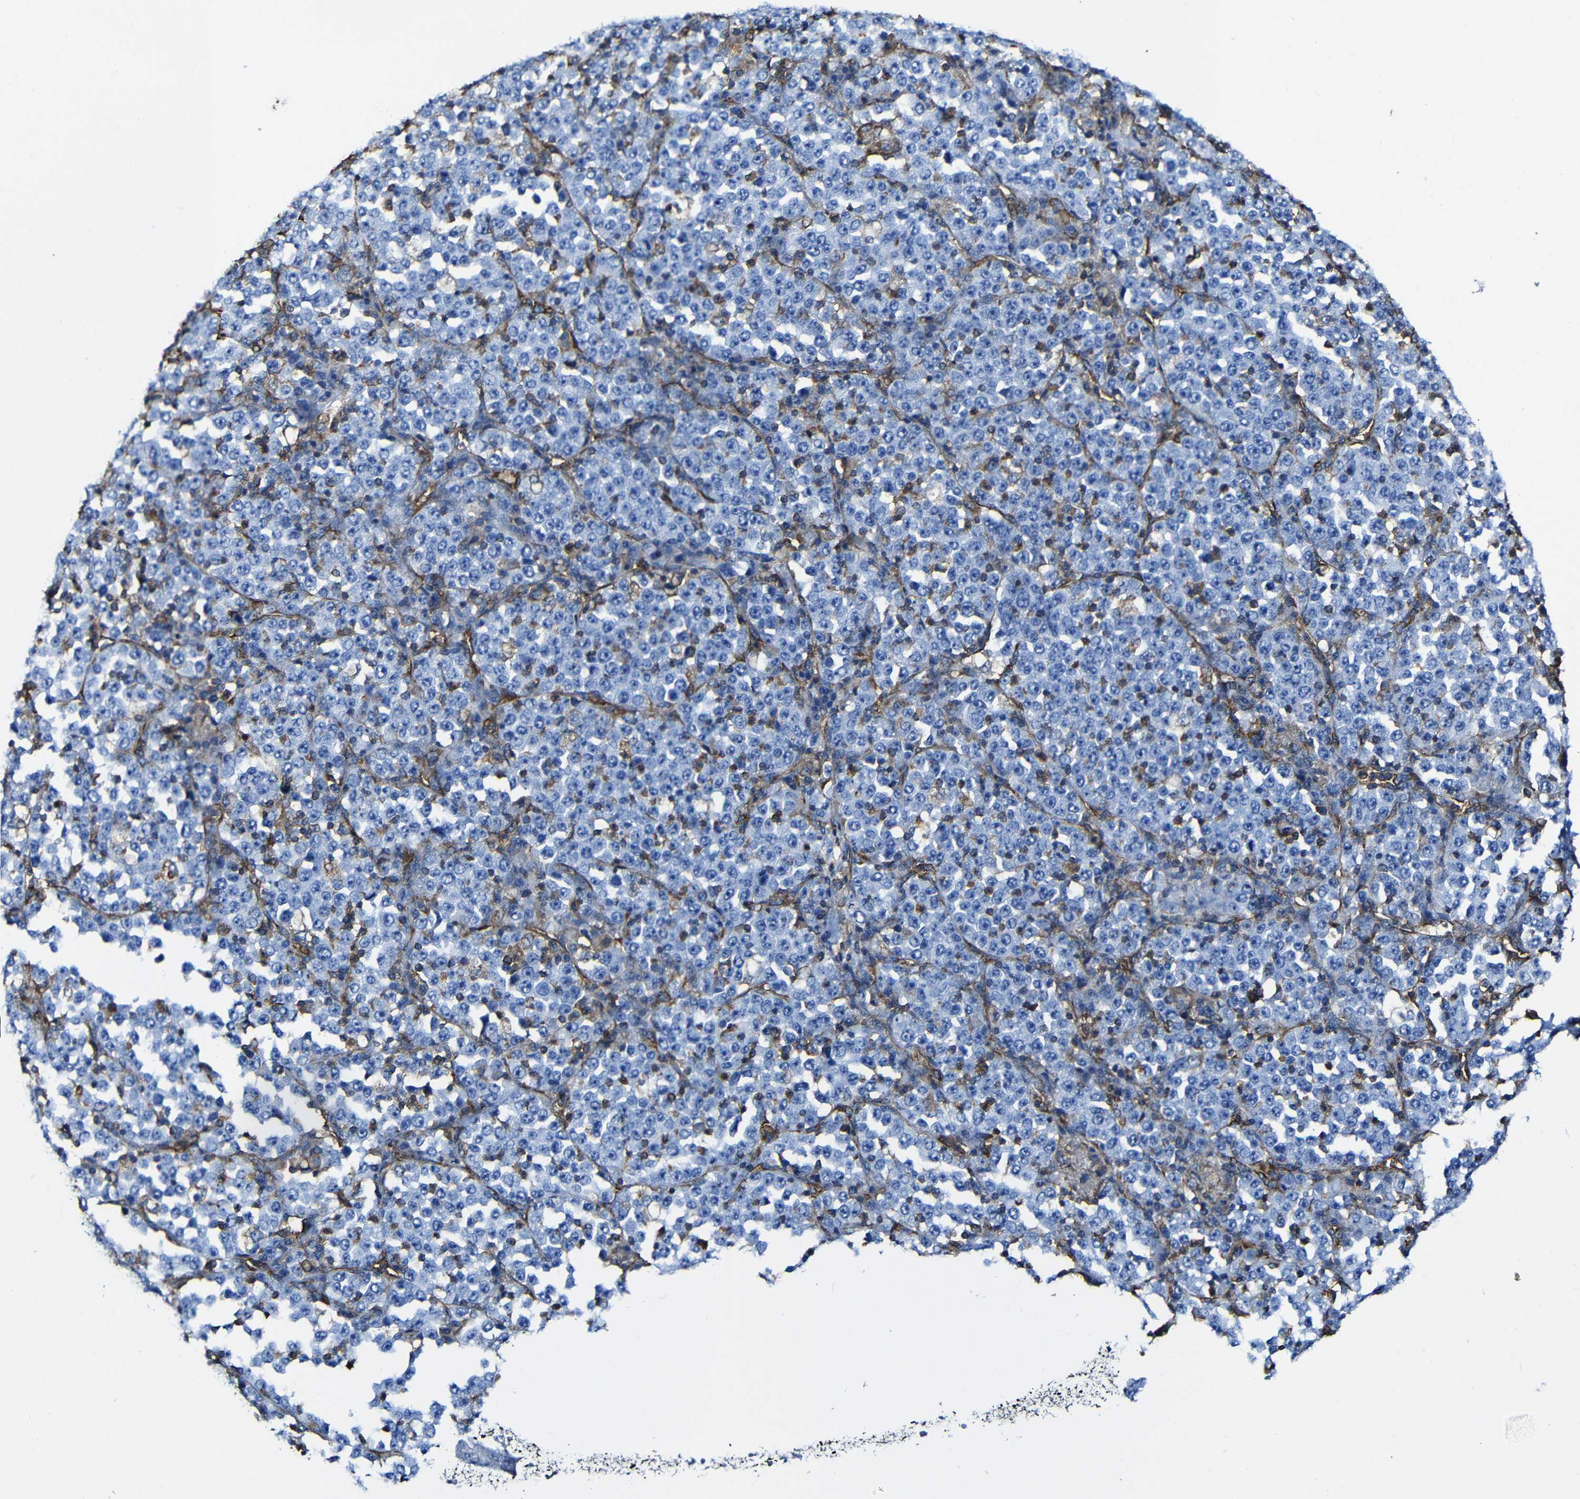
{"staining": {"intensity": "negative", "quantity": "none", "location": "none"}, "tissue": "stomach cancer", "cell_type": "Tumor cells", "image_type": "cancer", "snomed": [{"axis": "morphology", "description": "Normal tissue, NOS"}, {"axis": "morphology", "description": "Adenocarcinoma, NOS"}, {"axis": "topography", "description": "Stomach, upper"}, {"axis": "topography", "description": "Stomach"}], "caption": "Adenocarcinoma (stomach) stained for a protein using immunohistochemistry (IHC) shows no staining tumor cells.", "gene": "MSN", "patient": {"sex": "male", "age": 59}}